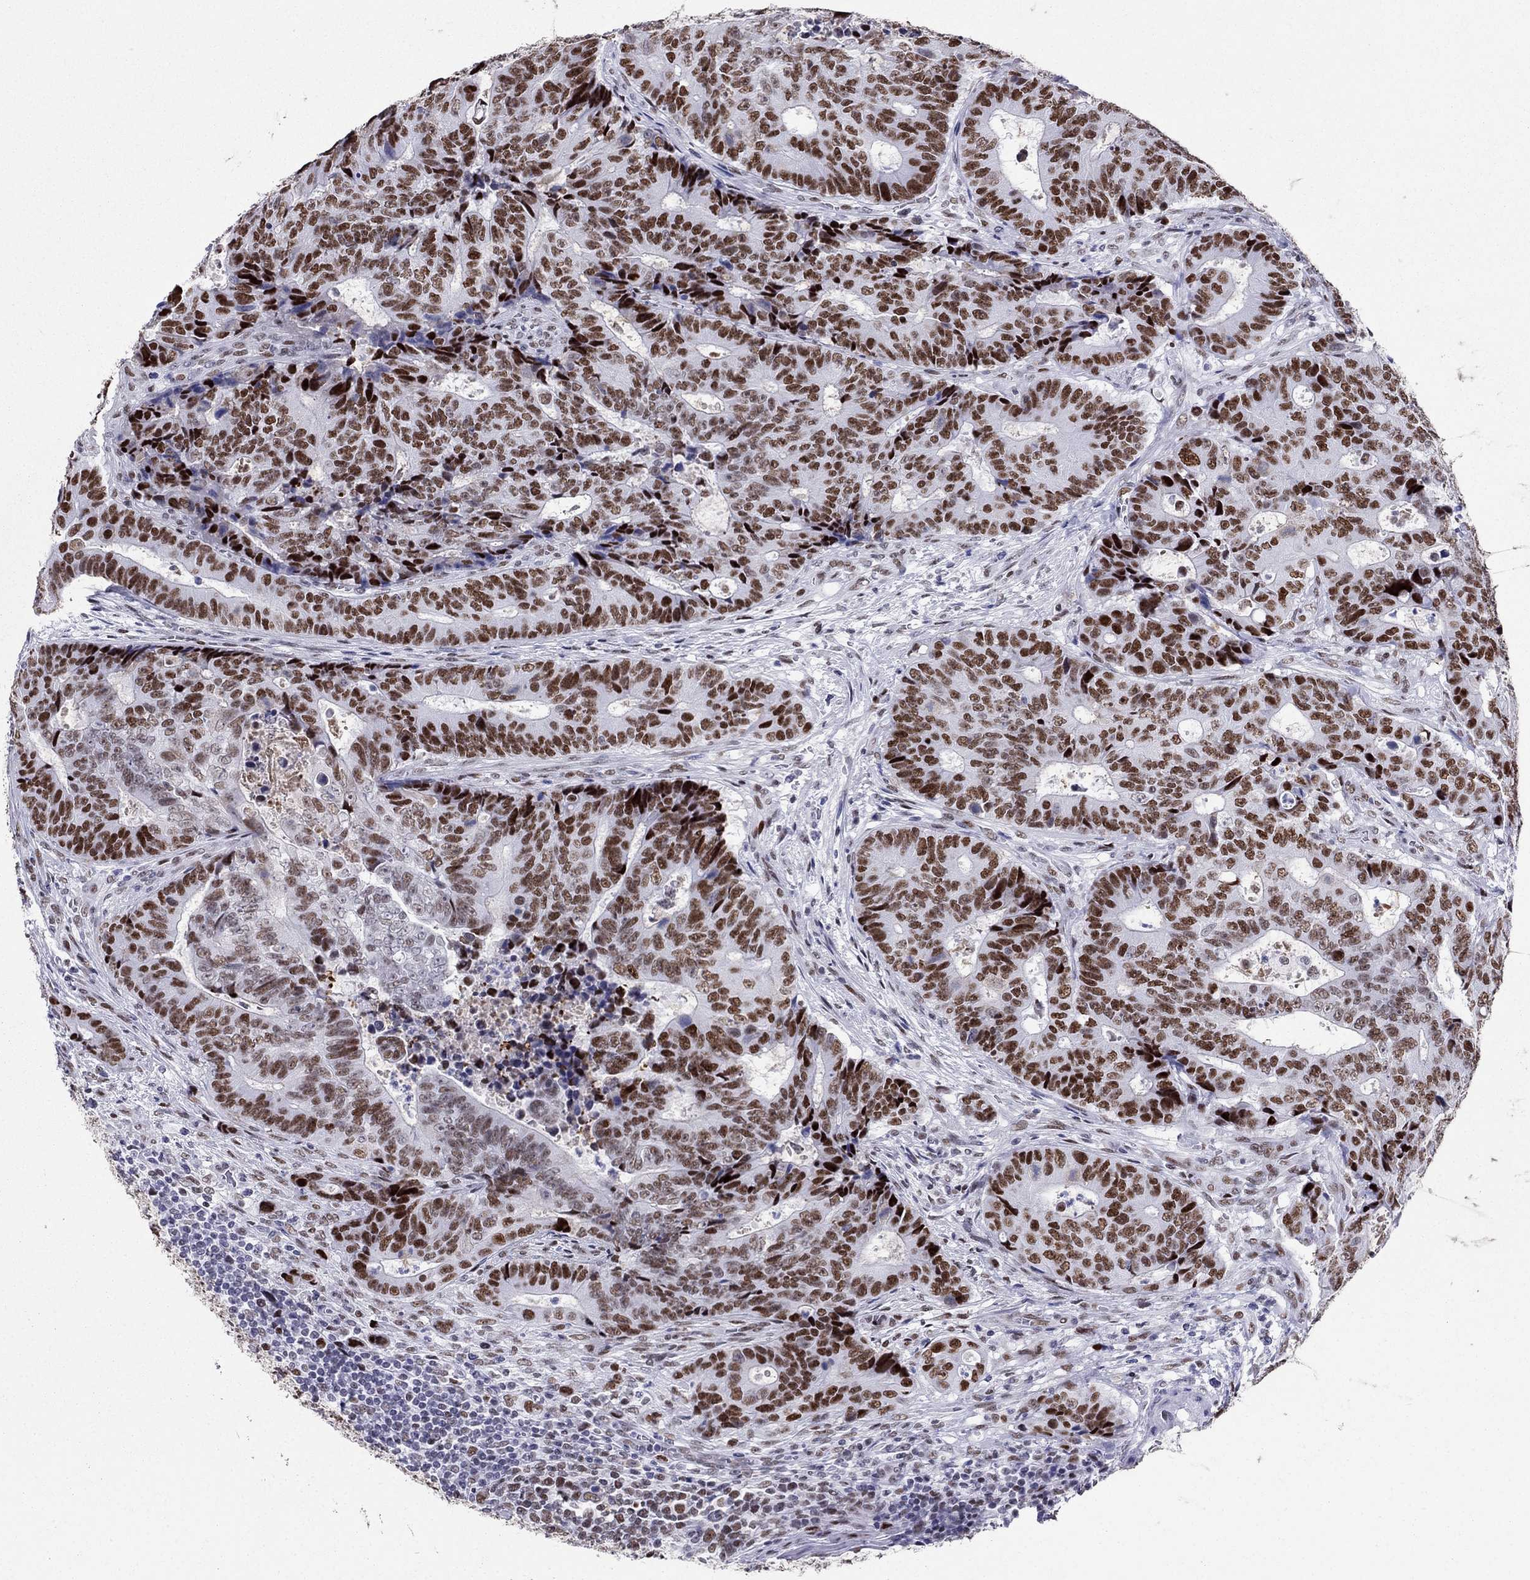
{"staining": {"intensity": "strong", "quantity": ">75%", "location": "nuclear"}, "tissue": "colorectal cancer", "cell_type": "Tumor cells", "image_type": "cancer", "snomed": [{"axis": "morphology", "description": "Adenocarcinoma, NOS"}, {"axis": "topography", "description": "Colon"}], "caption": "Adenocarcinoma (colorectal) tissue displays strong nuclear expression in approximately >75% of tumor cells", "gene": "PPM1G", "patient": {"sex": "female", "age": 48}}